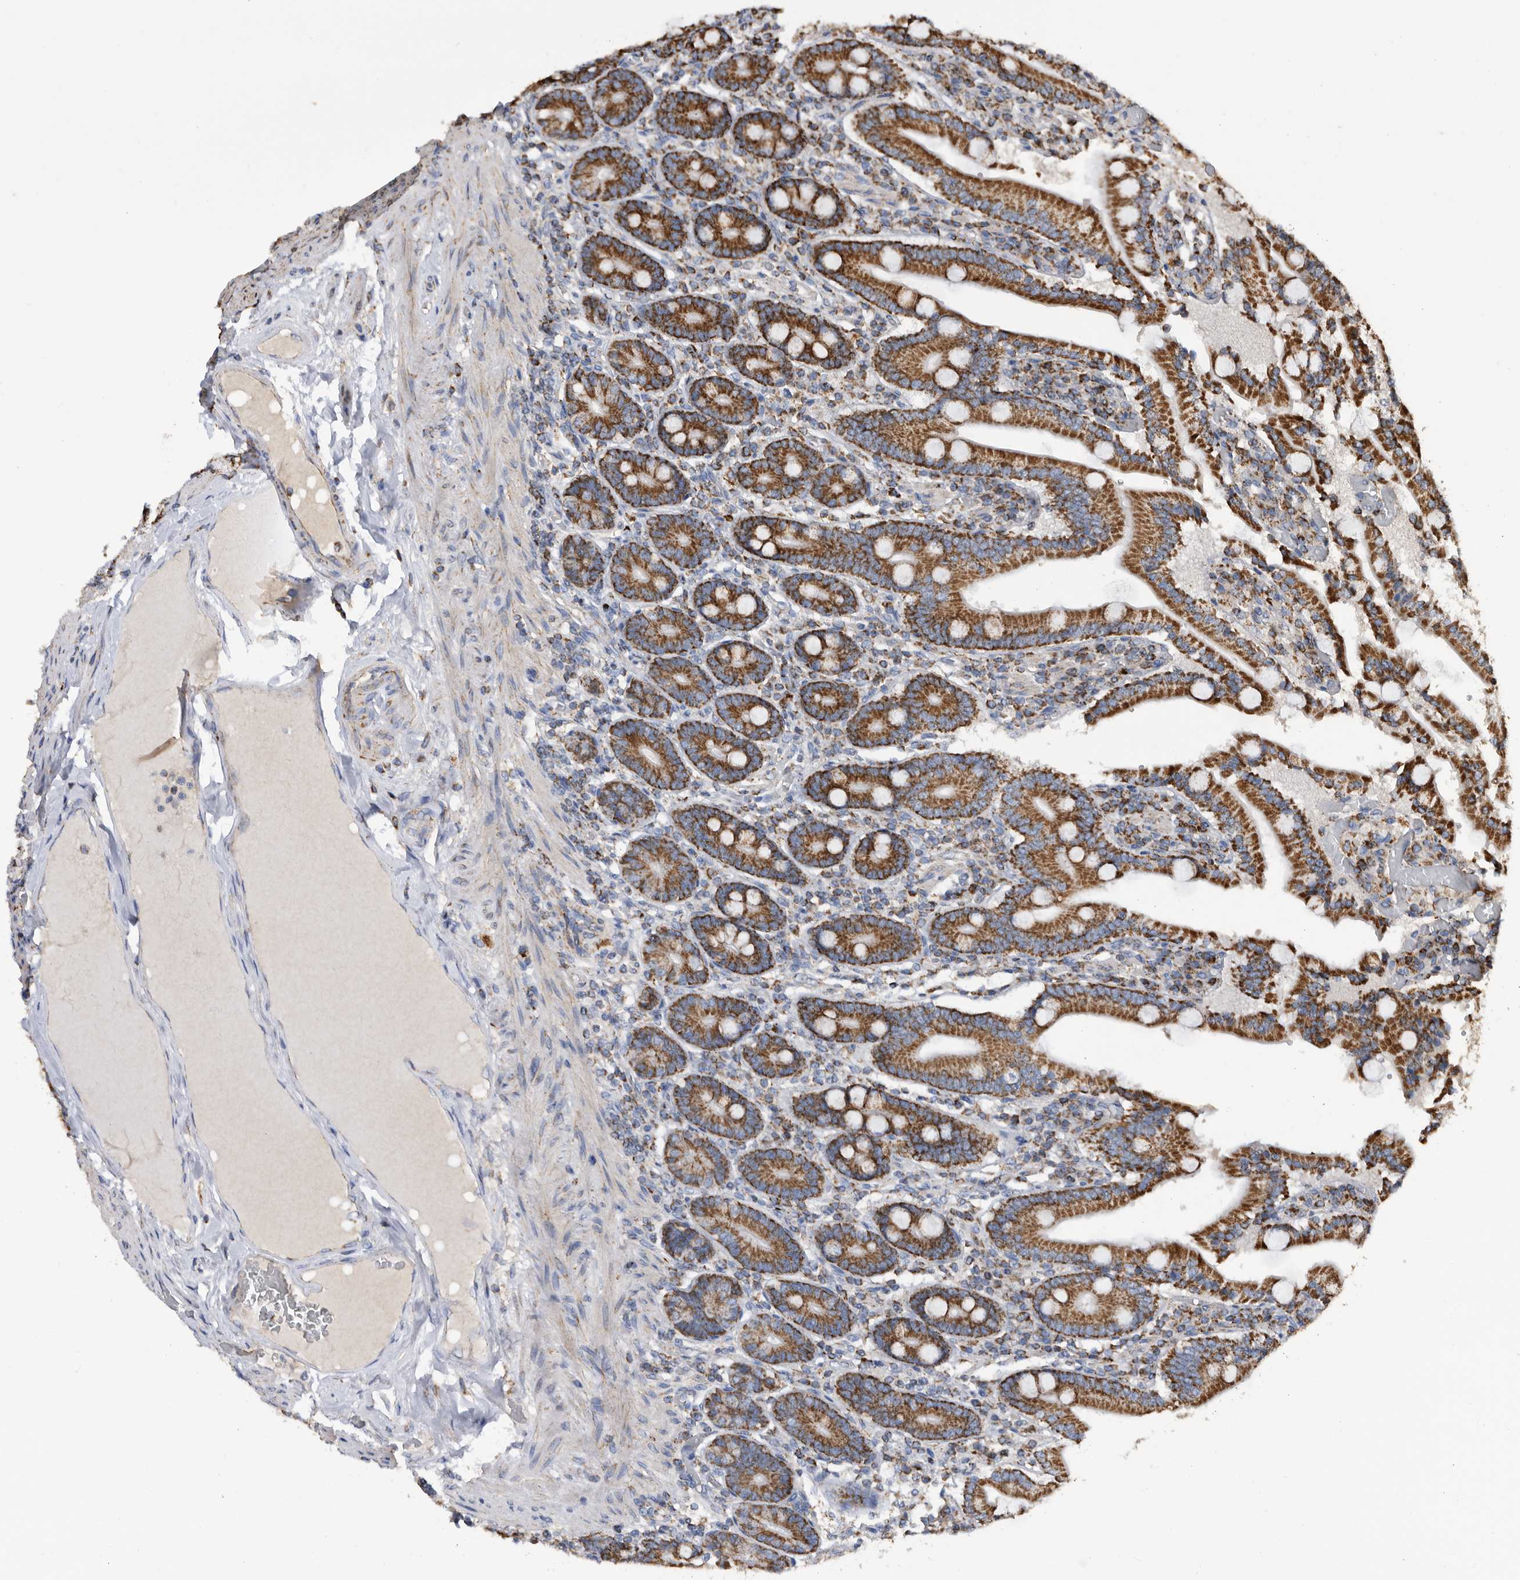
{"staining": {"intensity": "strong", "quantity": ">75%", "location": "cytoplasmic/membranous"}, "tissue": "duodenum", "cell_type": "Glandular cells", "image_type": "normal", "snomed": [{"axis": "morphology", "description": "Normal tissue, NOS"}, {"axis": "topography", "description": "Duodenum"}], "caption": "Immunohistochemical staining of unremarkable human duodenum exhibits >75% levels of strong cytoplasmic/membranous protein expression in approximately >75% of glandular cells. (DAB (3,3'-diaminobenzidine) IHC, brown staining for protein, blue staining for nuclei).", "gene": "WFDC1", "patient": {"sex": "female", "age": 62}}